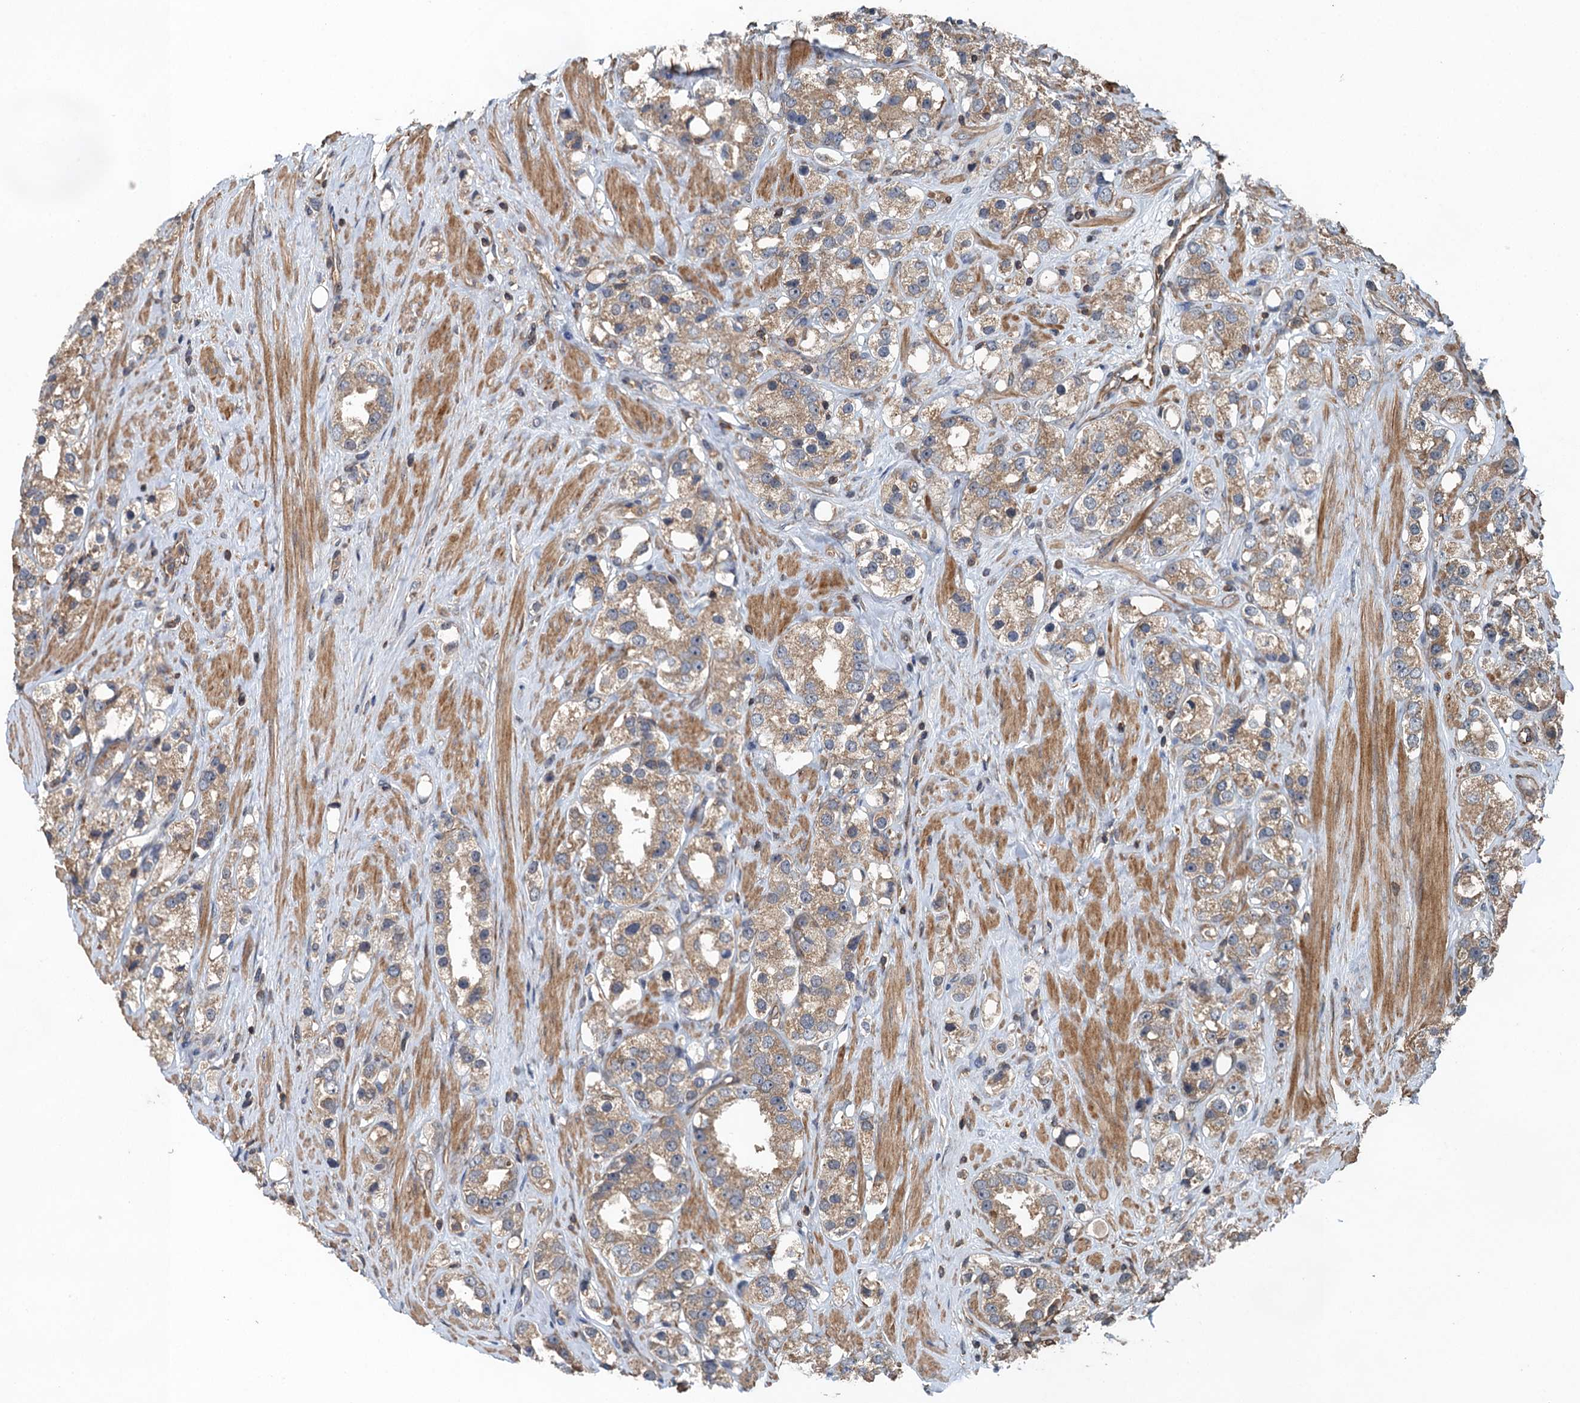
{"staining": {"intensity": "weak", "quantity": ">75%", "location": "cytoplasmic/membranous"}, "tissue": "prostate cancer", "cell_type": "Tumor cells", "image_type": "cancer", "snomed": [{"axis": "morphology", "description": "Adenocarcinoma, NOS"}, {"axis": "topography", "description": "Prostate"}], "caption": "Adenocarcinoma (prostate) tissue displays weak cytoplasmic/membranous staining in approximately >75% of tumor cells, visualized by immunohistochemistry.", "gene": "BORCS5", "patient": {"sex": "male", "age": 79}}